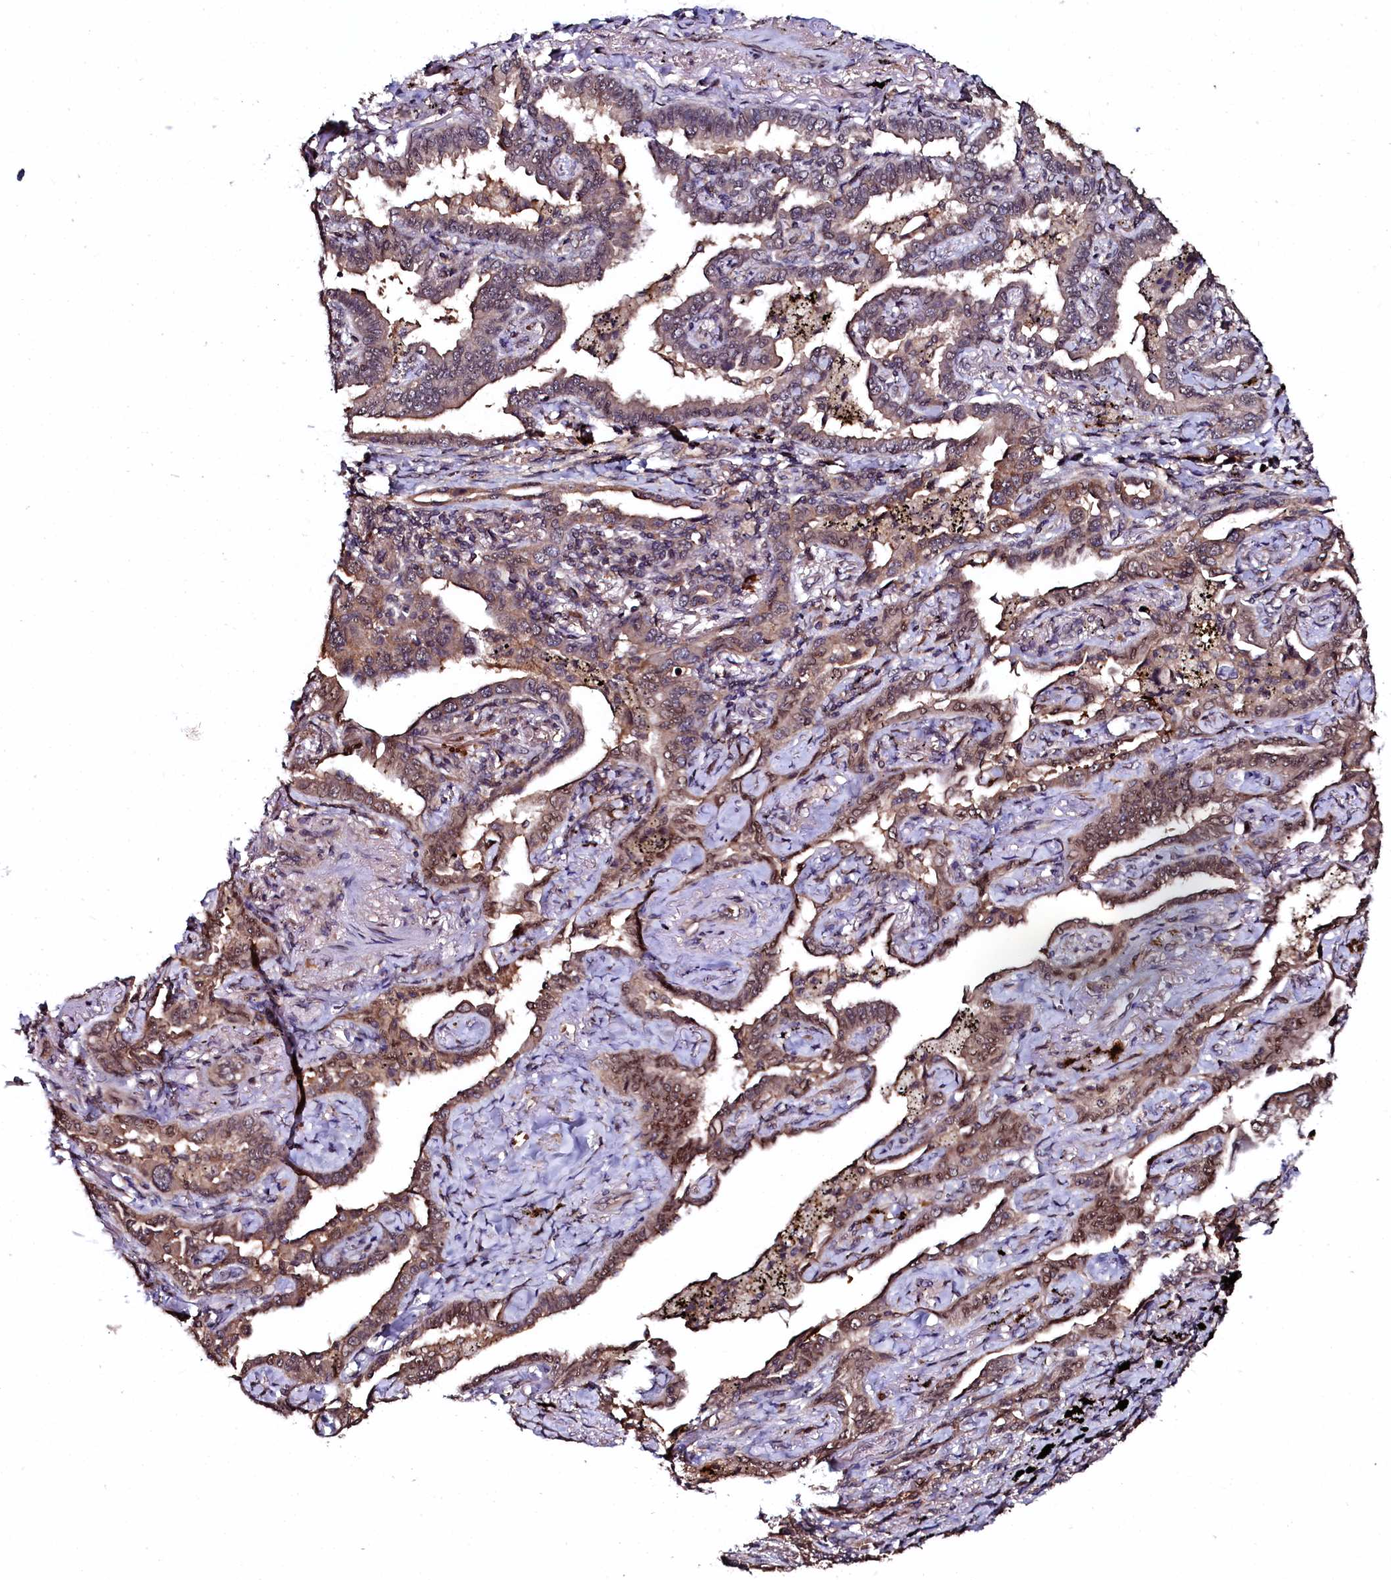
{"staining": {"intensity": "moderate", "quantity": ">75%", "location": "cytoplasmic/membranous,nuclear"}, "tissue": "lung cancer", "cell_type": "Tumor cells", "image_type": "cancer", "snomed": [{"axis": "morphology", "description": "Adenocarcinoma, NOS"}, {"axis": "topography", "description": "Lung"}], "caption": "Adenocarcinoma (lung) stained for a protein exhibits moderate cytoplasmic/membranous and nuclear positivity in tumor cells.", "gene": "N4BP1", "patient": {"sex": "male", "age": 67}}